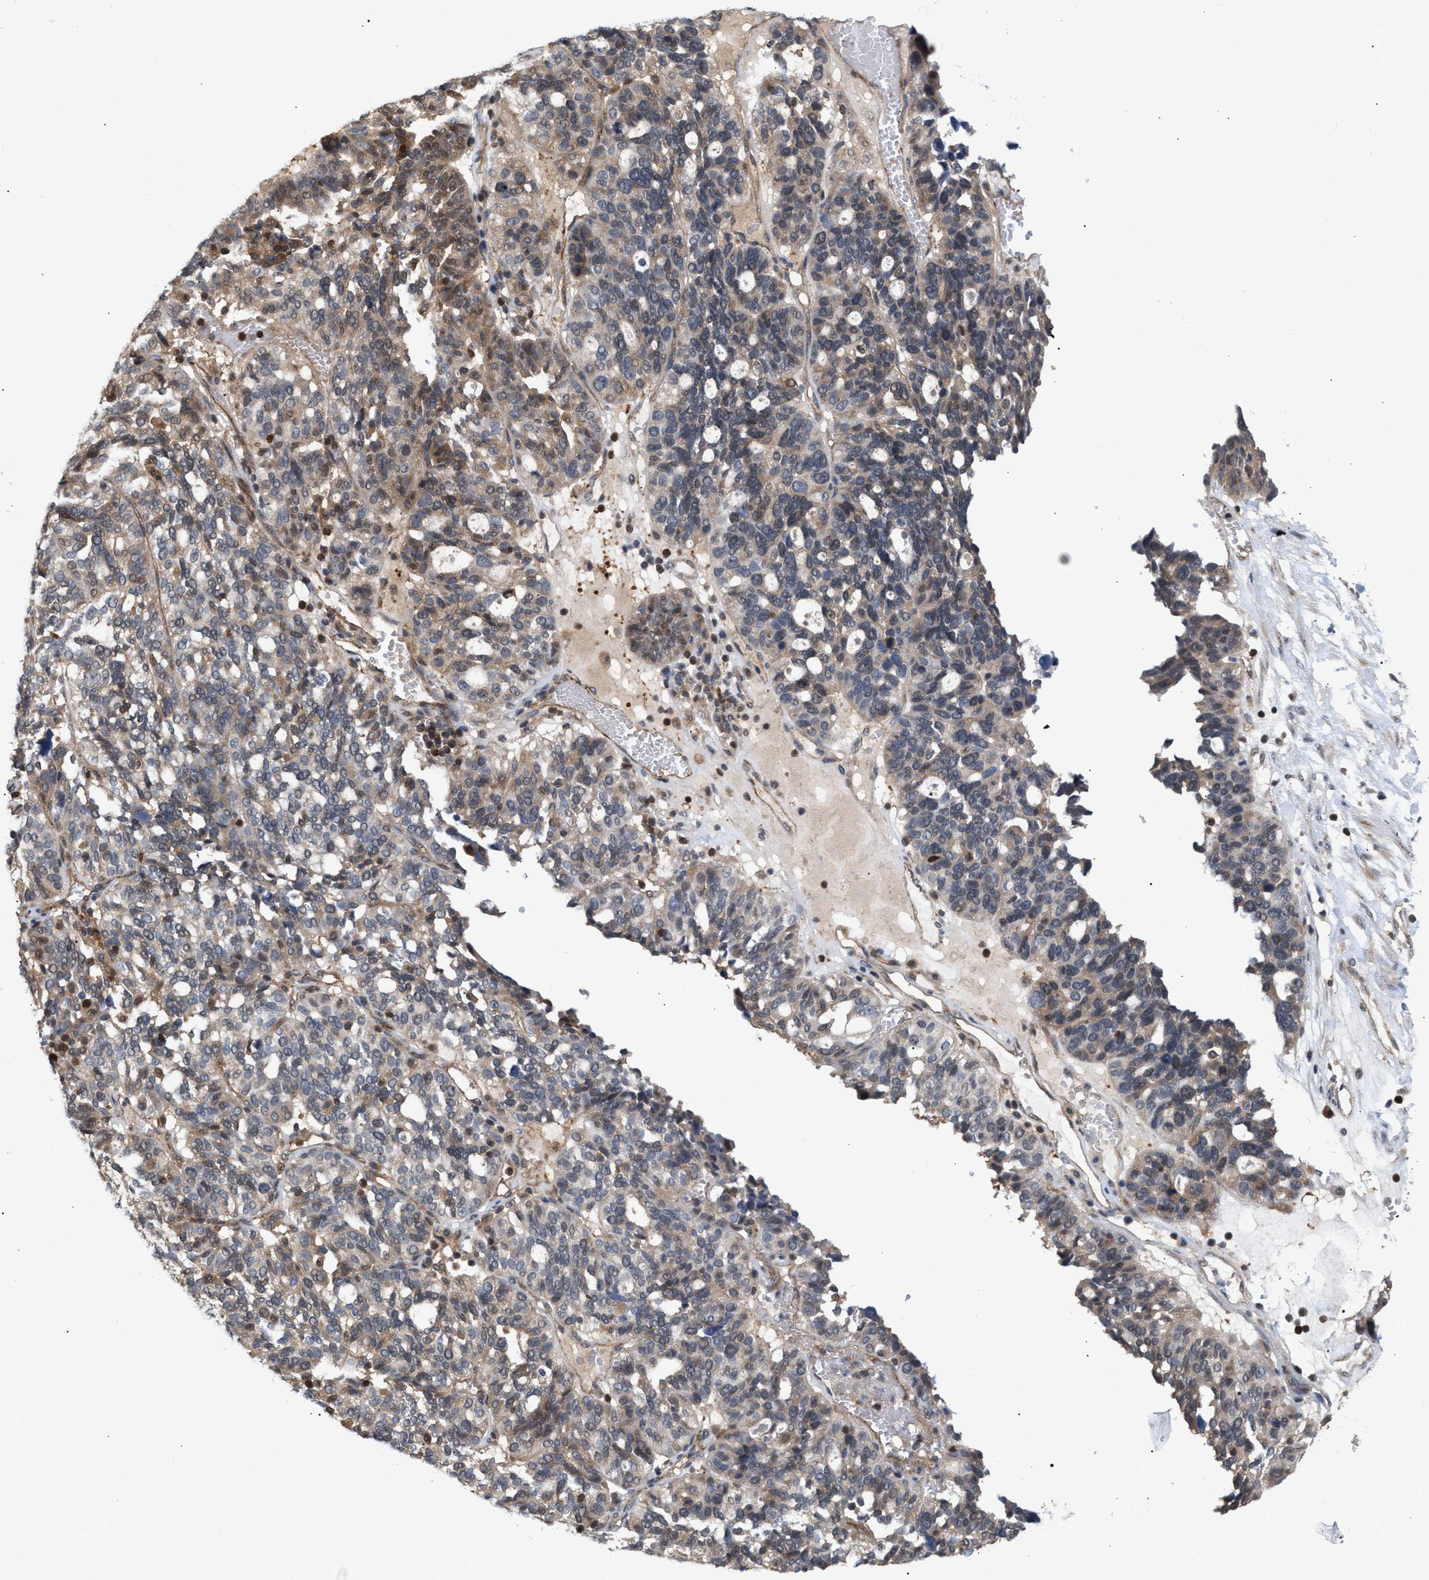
{"staining": {"intensity": "weak", "quantity": "25%-75%", "location": "cytoplasmic/membranous"}, "tissue": "ovarian cancer", "cell_type": "Tumor cells", "image_type": "cancer", "snomed": [{"axis": "morphology", "description": "Cystadenocarcinoma, serous, NOS"}, {"axis": "topography", "description": "Ovary"}], "caption": "Weak cytoplasmic/membranous positivity is identified in approximately 25%-75% of tumor cells in ovarian cancer.", "gene": "GLOD4", "patient": {"sex": "female", "age": 59}}